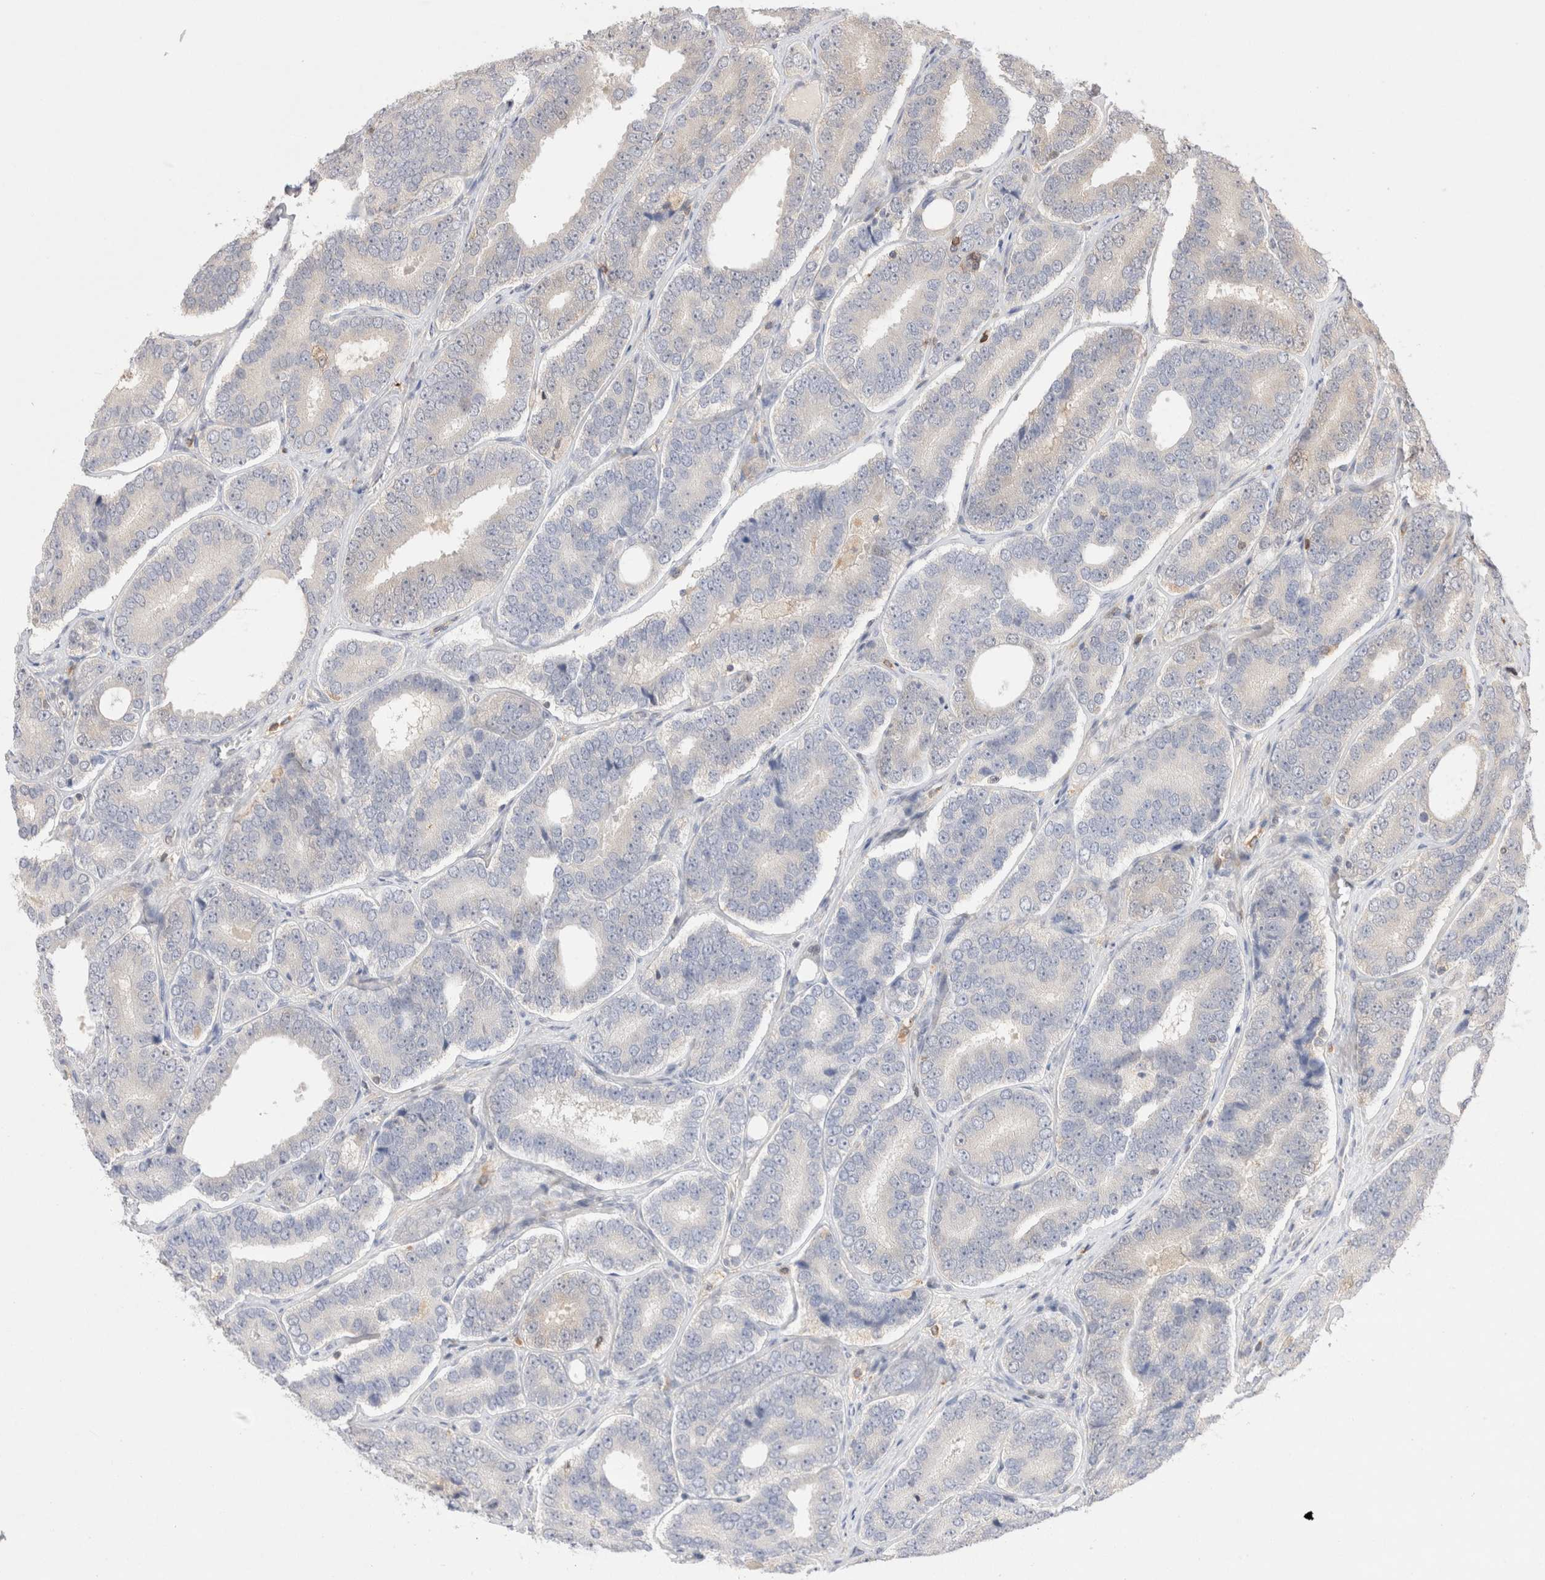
{"staining": {"intensity": "negative", "quantity": "none", "location": "none"}, "tissue": "prostate cancer", "cell_type": "Tumor cells", "image_type": "cancer", "snomed": [{"axis": "morphology", "description": "Adenocarcinoma, High grade"}, {"axis": "topography", "description": "Prostate"}], "caption": "A micrograph of human high-grade adenocarcinoma (prostate) is negative for staining in tumor cells.", "gene": "STARD10", "patient": {"sex": "male", "age": 56}}